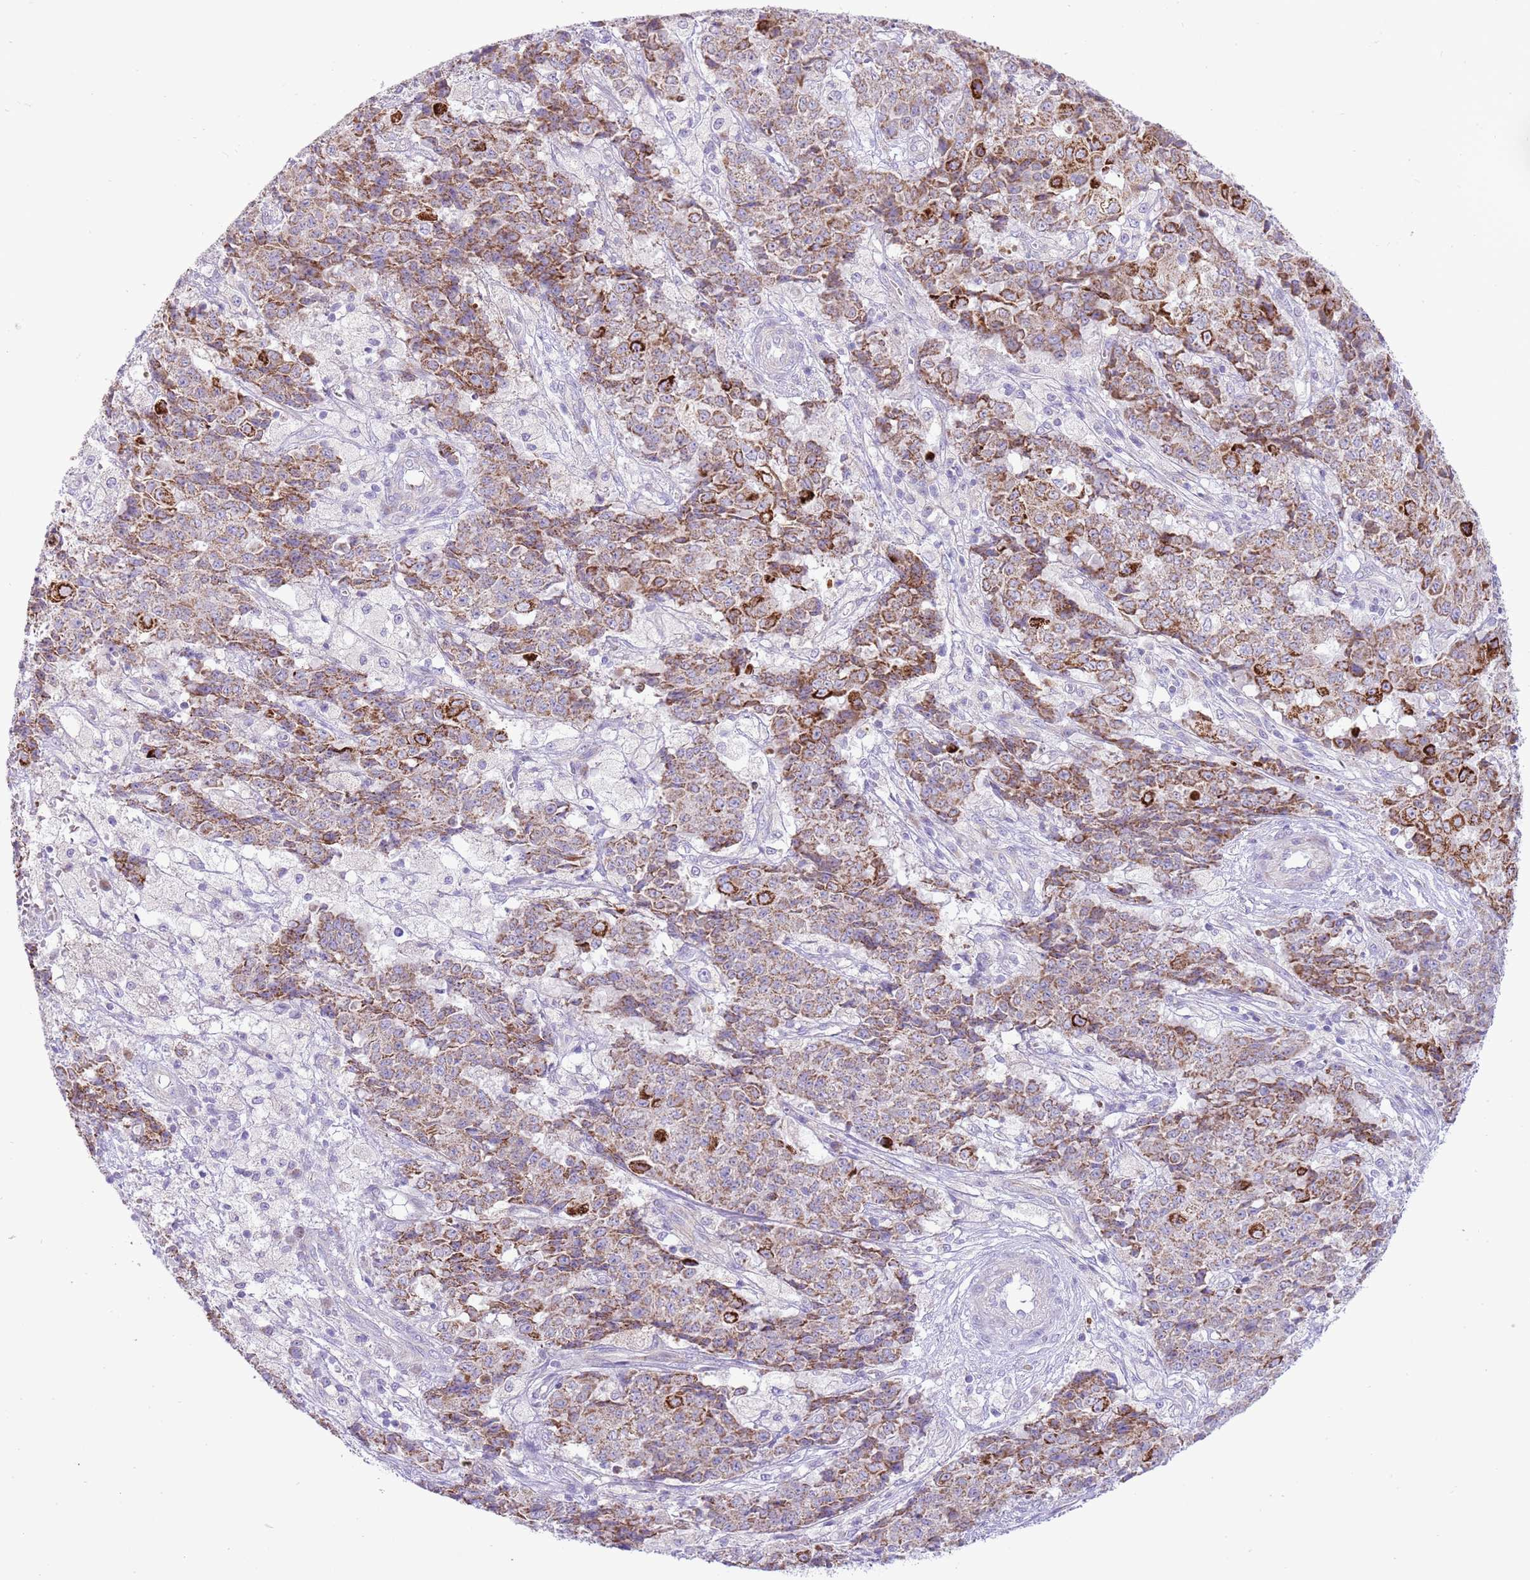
{"staining": {"intensity": "moderate", "quantity": ">75%", "location": "cytoplasmic/membranous"}, "tissue": "ovarian cancer", "cell_type": "Tumor cells", "image_type": "cancer", "snomed": [{"axis": "morphology", "description": "Carcinoma, endometroid"}, {"axis": "topography", "description": "Ovary"}], "caption": "A high-resolution histopathology image shows immunohistochemistry staining of ovarian cancer (endometroid carcinoma), which exhibits moderate cytoplasmic/membranous staining in approximately >75% of tumor cells.", "gene": "OAZ2", "patient": {"sex": "female", "age": 42}}